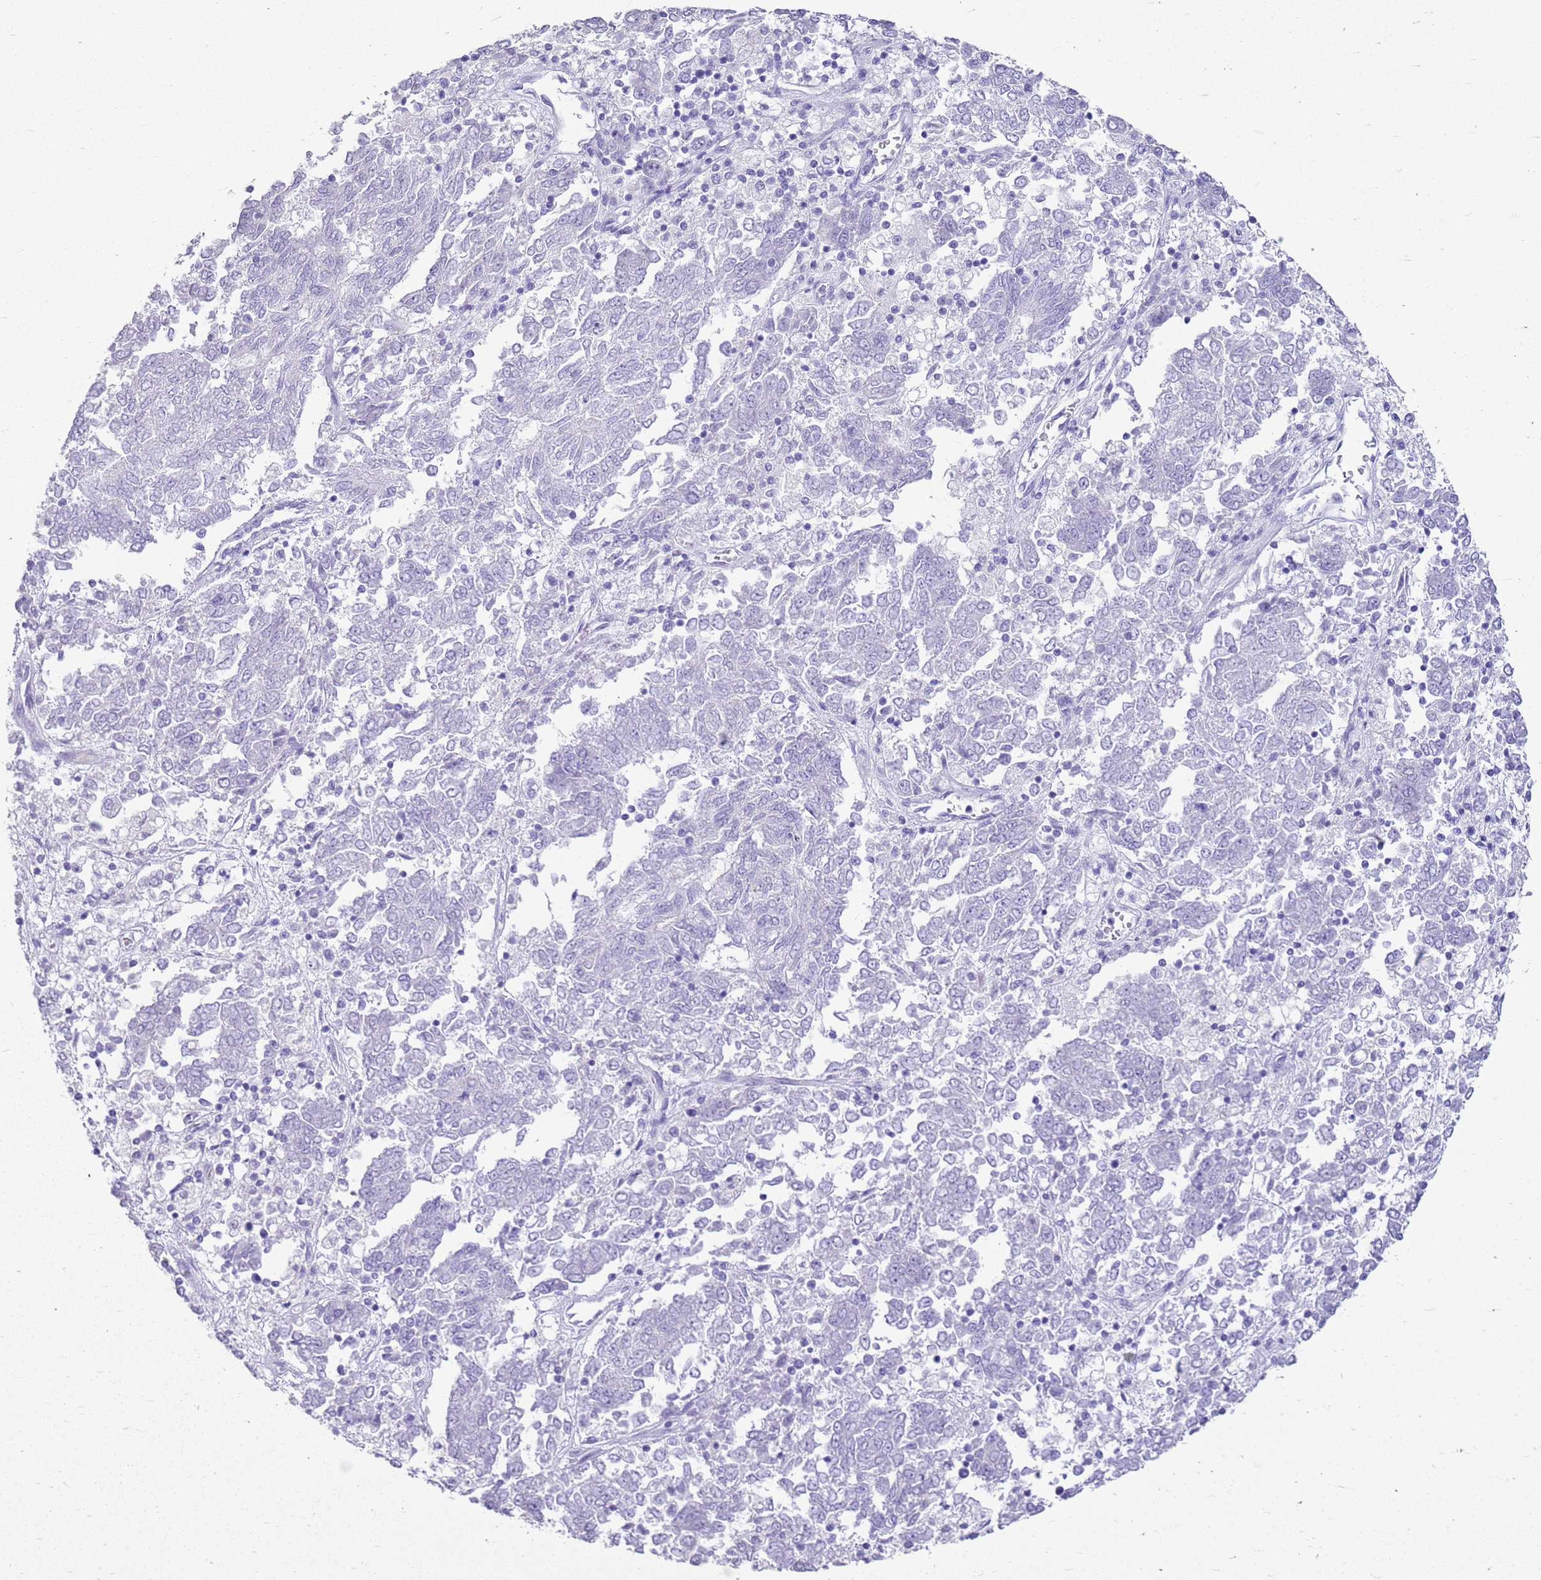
{"staining": {"intensity": "negative", "quantity": "none", "location": "none"}, "tissue": "endometrial cancer", "cell_type": "Tumor cells", "image_type": "cancer", "snomed": [{"axis": "morphology", "description": "Adenocarcinoma, NOS"}, {"axis": "topography", "description": "Endometrium"}], "caption": "Endometrial cancer stained for a protein using immunohistochemistry demonstrates no expression tumor cells.", "gene": "CA8", "patient": {"sex": "female", "age": 80}}